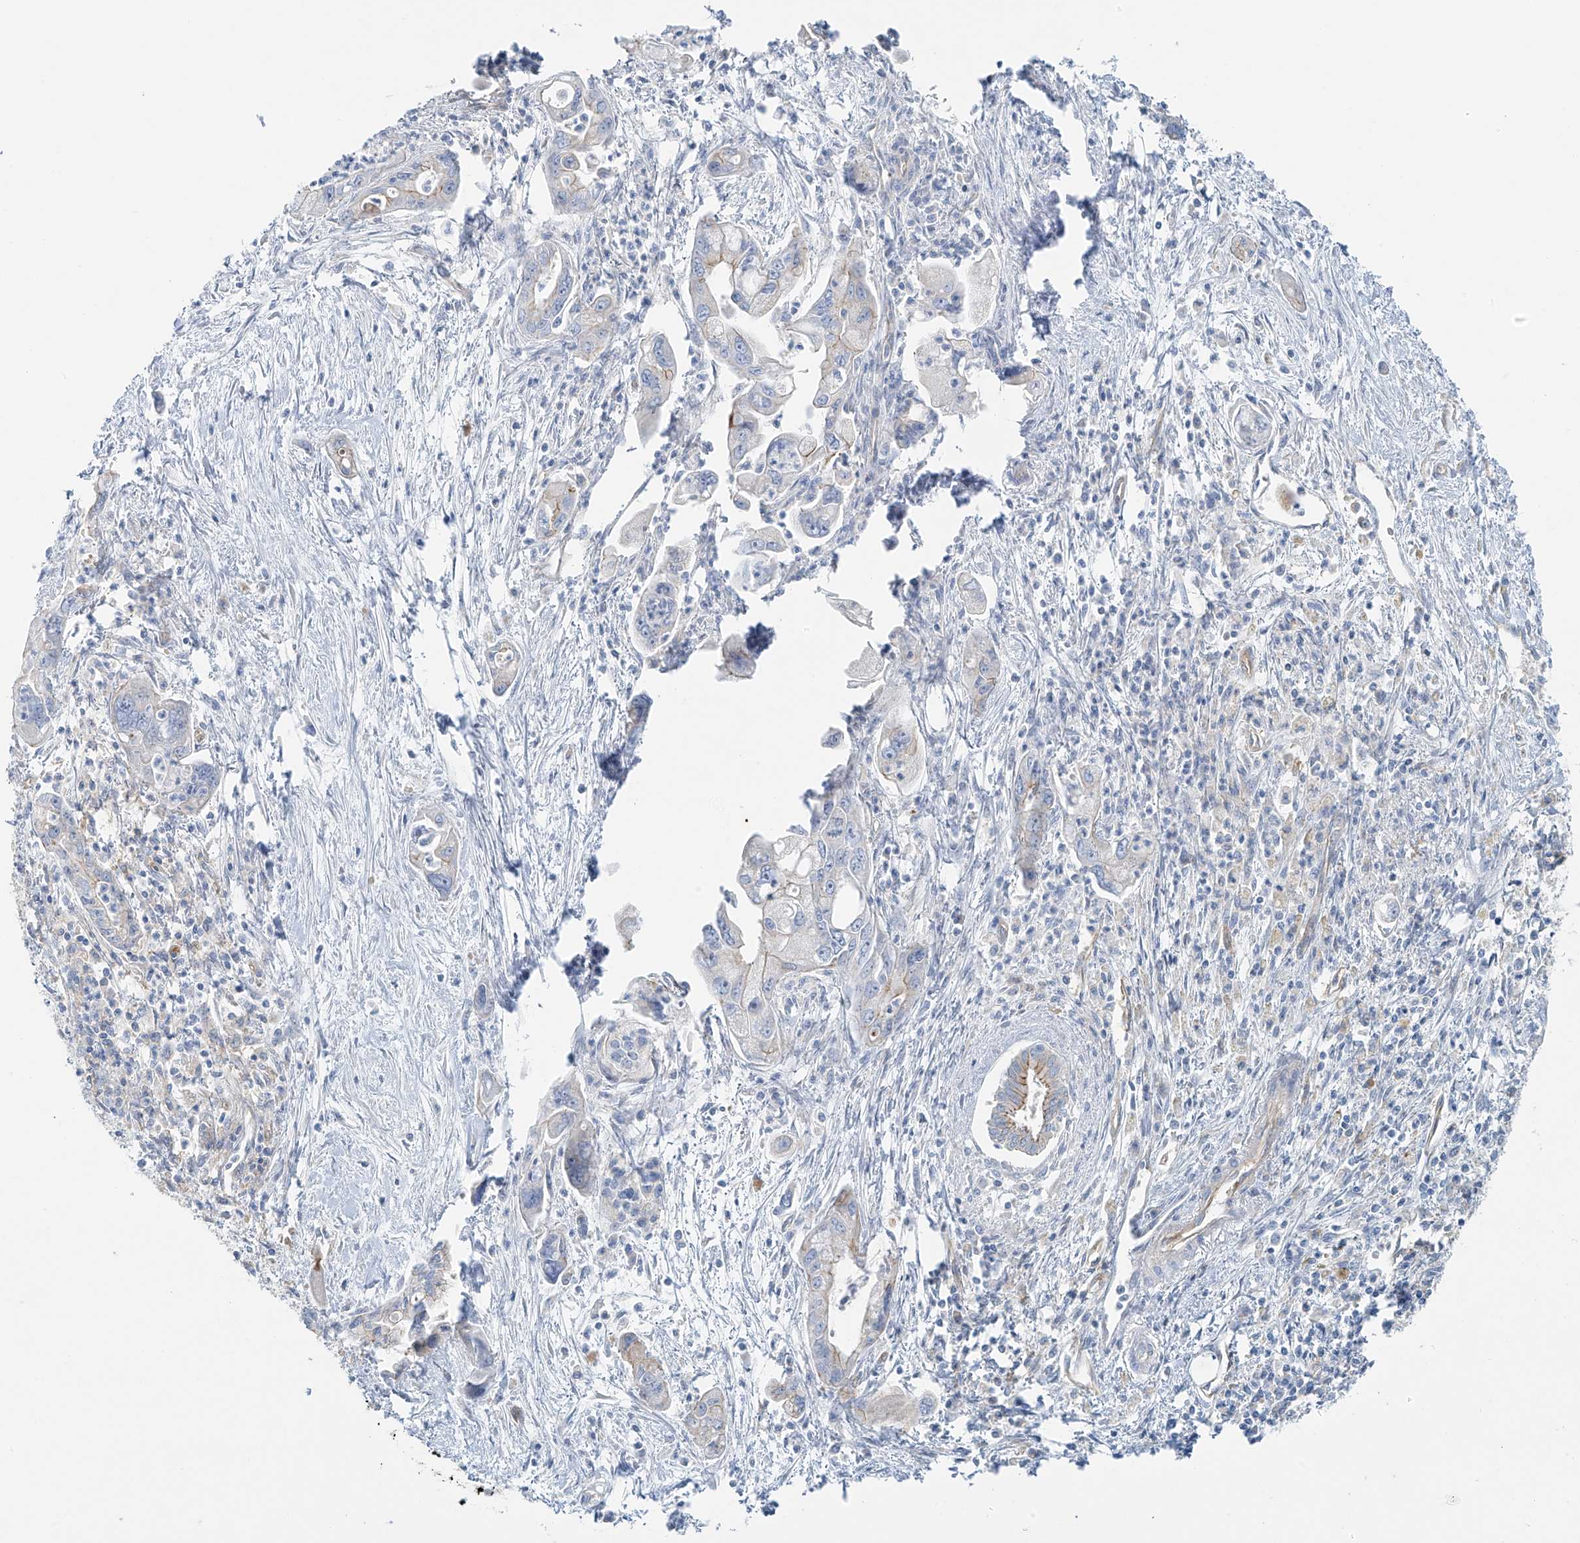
{"staining": {"intensity": "moderate", "quantity": "<25%", "location": "cytoplasmic/membranous"}, "tissue": "pancreatic cancer", "cell_type": "Tumor cells", "image_type": "cancer", "snomed": [{"axis": "morphology", "description": "Adenocarcinoma, NOS"}, {"axis": "topography", "description": "Pancreas"}], "caption": "Immunohistochemistry (IHC) histopathology image of pancreatic adenocarcinoma stained for a protein (brown), which demonstrates low levels of moderate cytoplasmic/membranous positivity in about <25% of tumor cells.", "gene": "VAMP5", "patient": {"sex": "male", "age": 70}}